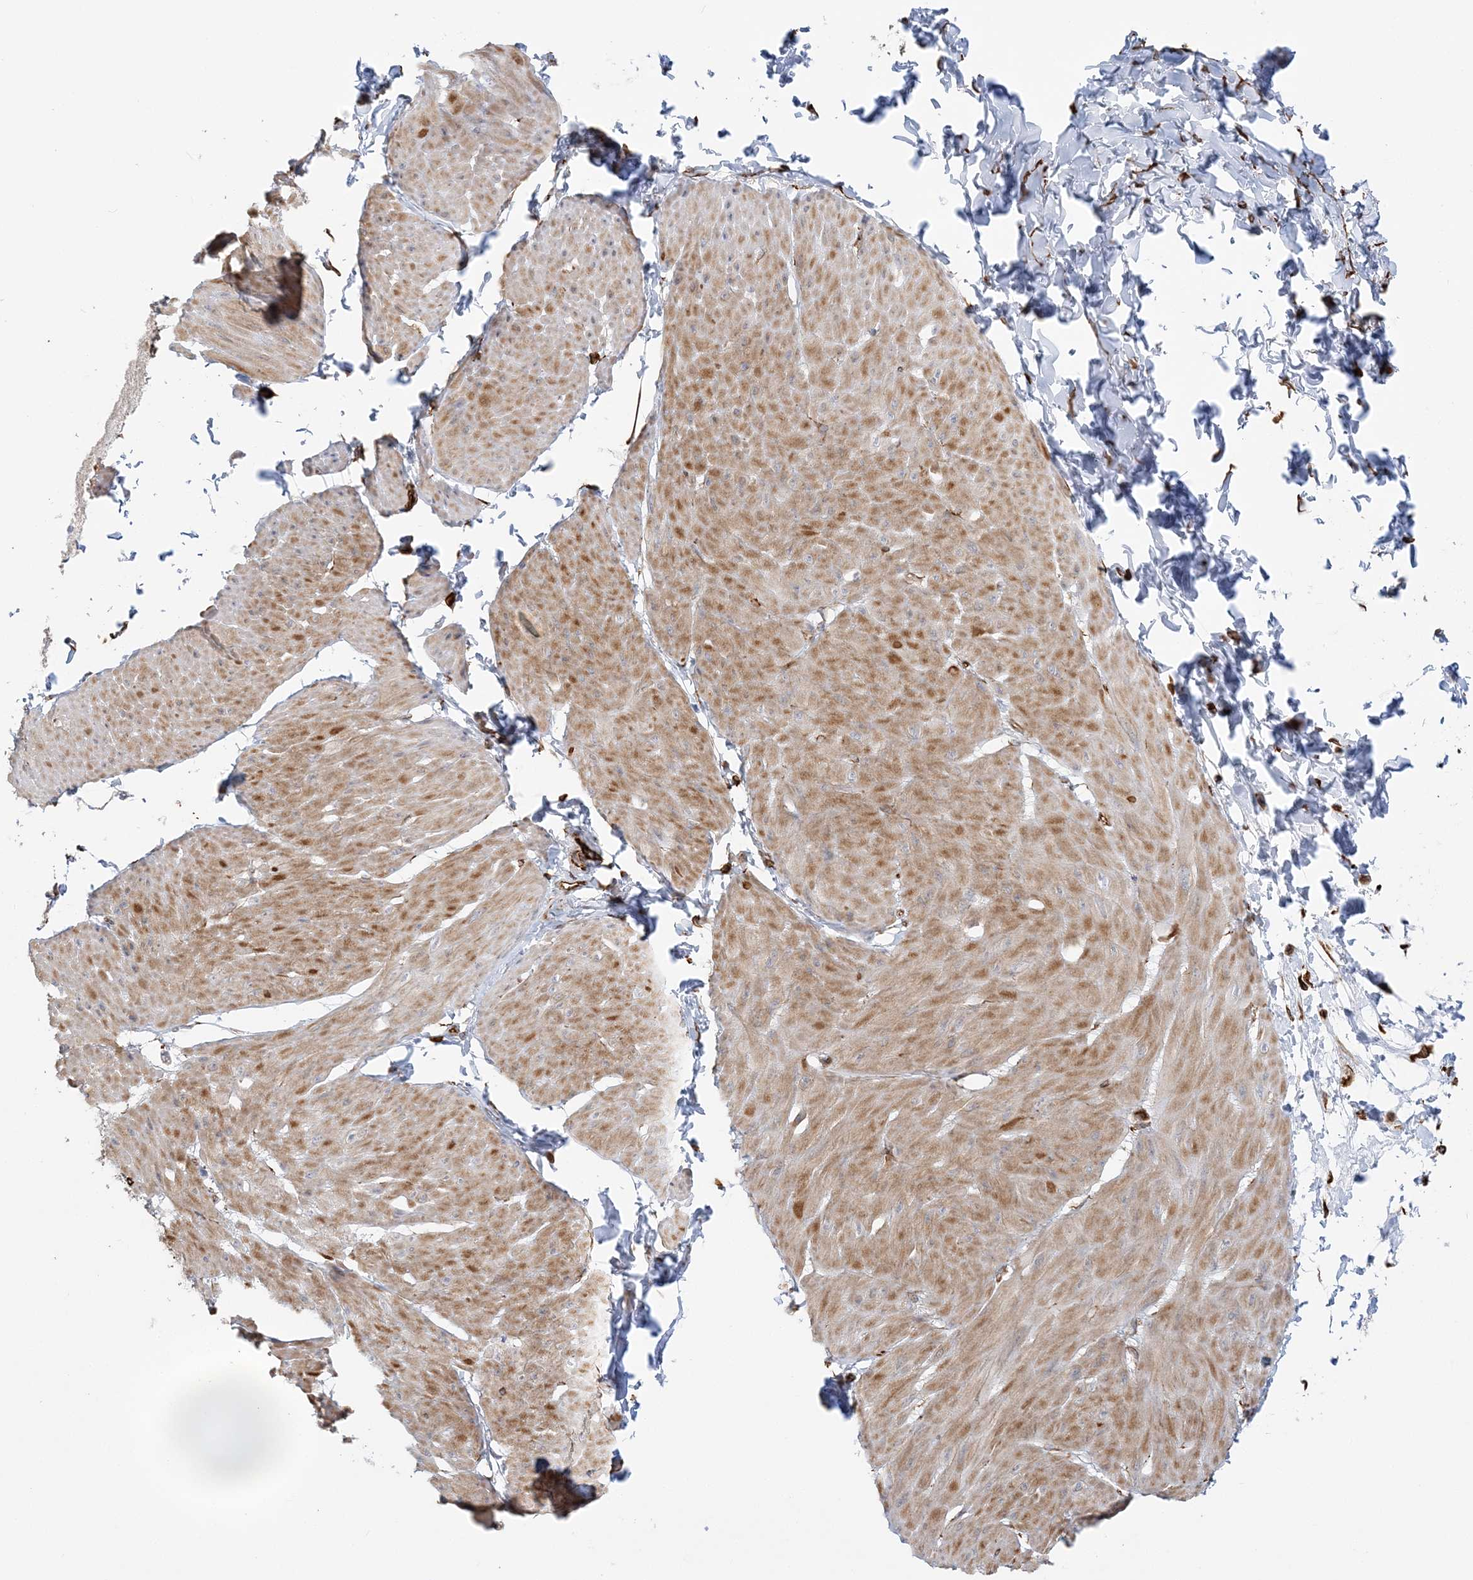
{"staining": {"intensity": "moderate", "quantity": ">75%", "location": "cytoplasmic/membranous"}, "tissue": "smooth muscle", "cell_type": "Smooth muscle cells", "image_type": "normal", "snomed": [{"axis": "morphology", "description": "Urothelial carcinoma, High grade"}, {"axis": "topography", "description": "Urinary bladder"}], "caption": "Immunohistochemistry (IHC) (DAB (3,3'-diaminobenzidine)) staining of benign smooth muscle shows moderate cytoplasmic/membranous protein positivity in about >75% of smooth muscle cells.", "gene": "SCLT1", "patient": {"sex": "male", "age": 46}}